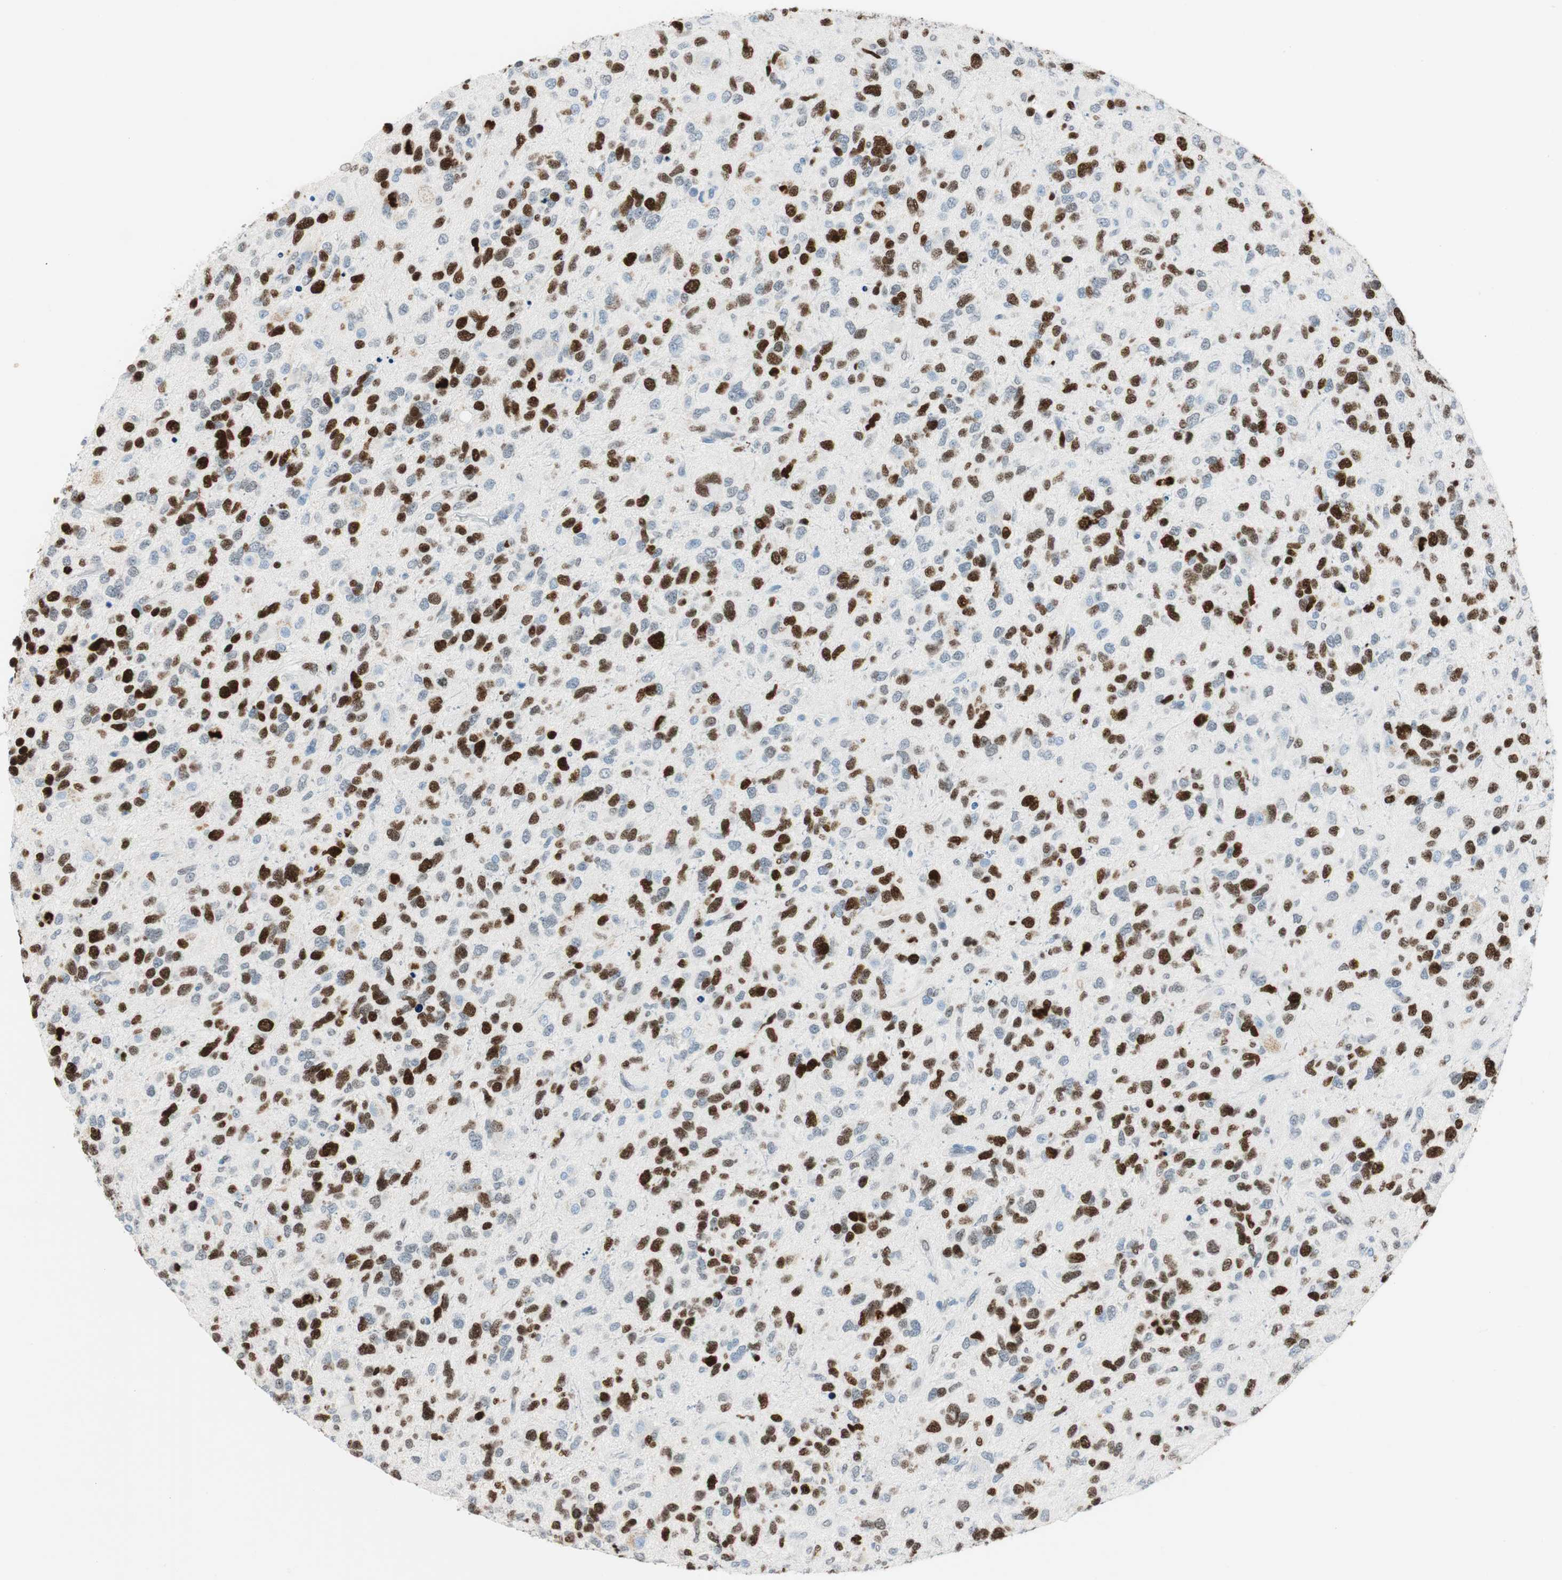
{"staining": {"intensity": "strong", "quantity": "25%-75%", "location": "nuclear"}, "tissue": "glioma", "cell_type": "Tumor cells", "image_type": "cancer", "snomed": [{"axis": "morphology", "description": "Glioma, malignant, High grade"}, {"axis": "topography", "description": "Brain"}], "caption": "Protein staining of malignant glioma (high-grade) tissue reveals strong nuclear staining in approximately 25%-75% of tumor cells. Ihc stains the protein of interest in brown and the nuclei are stained blue.", "gene": "EZH2", "patient": {"sex": "female", "age": 58}}